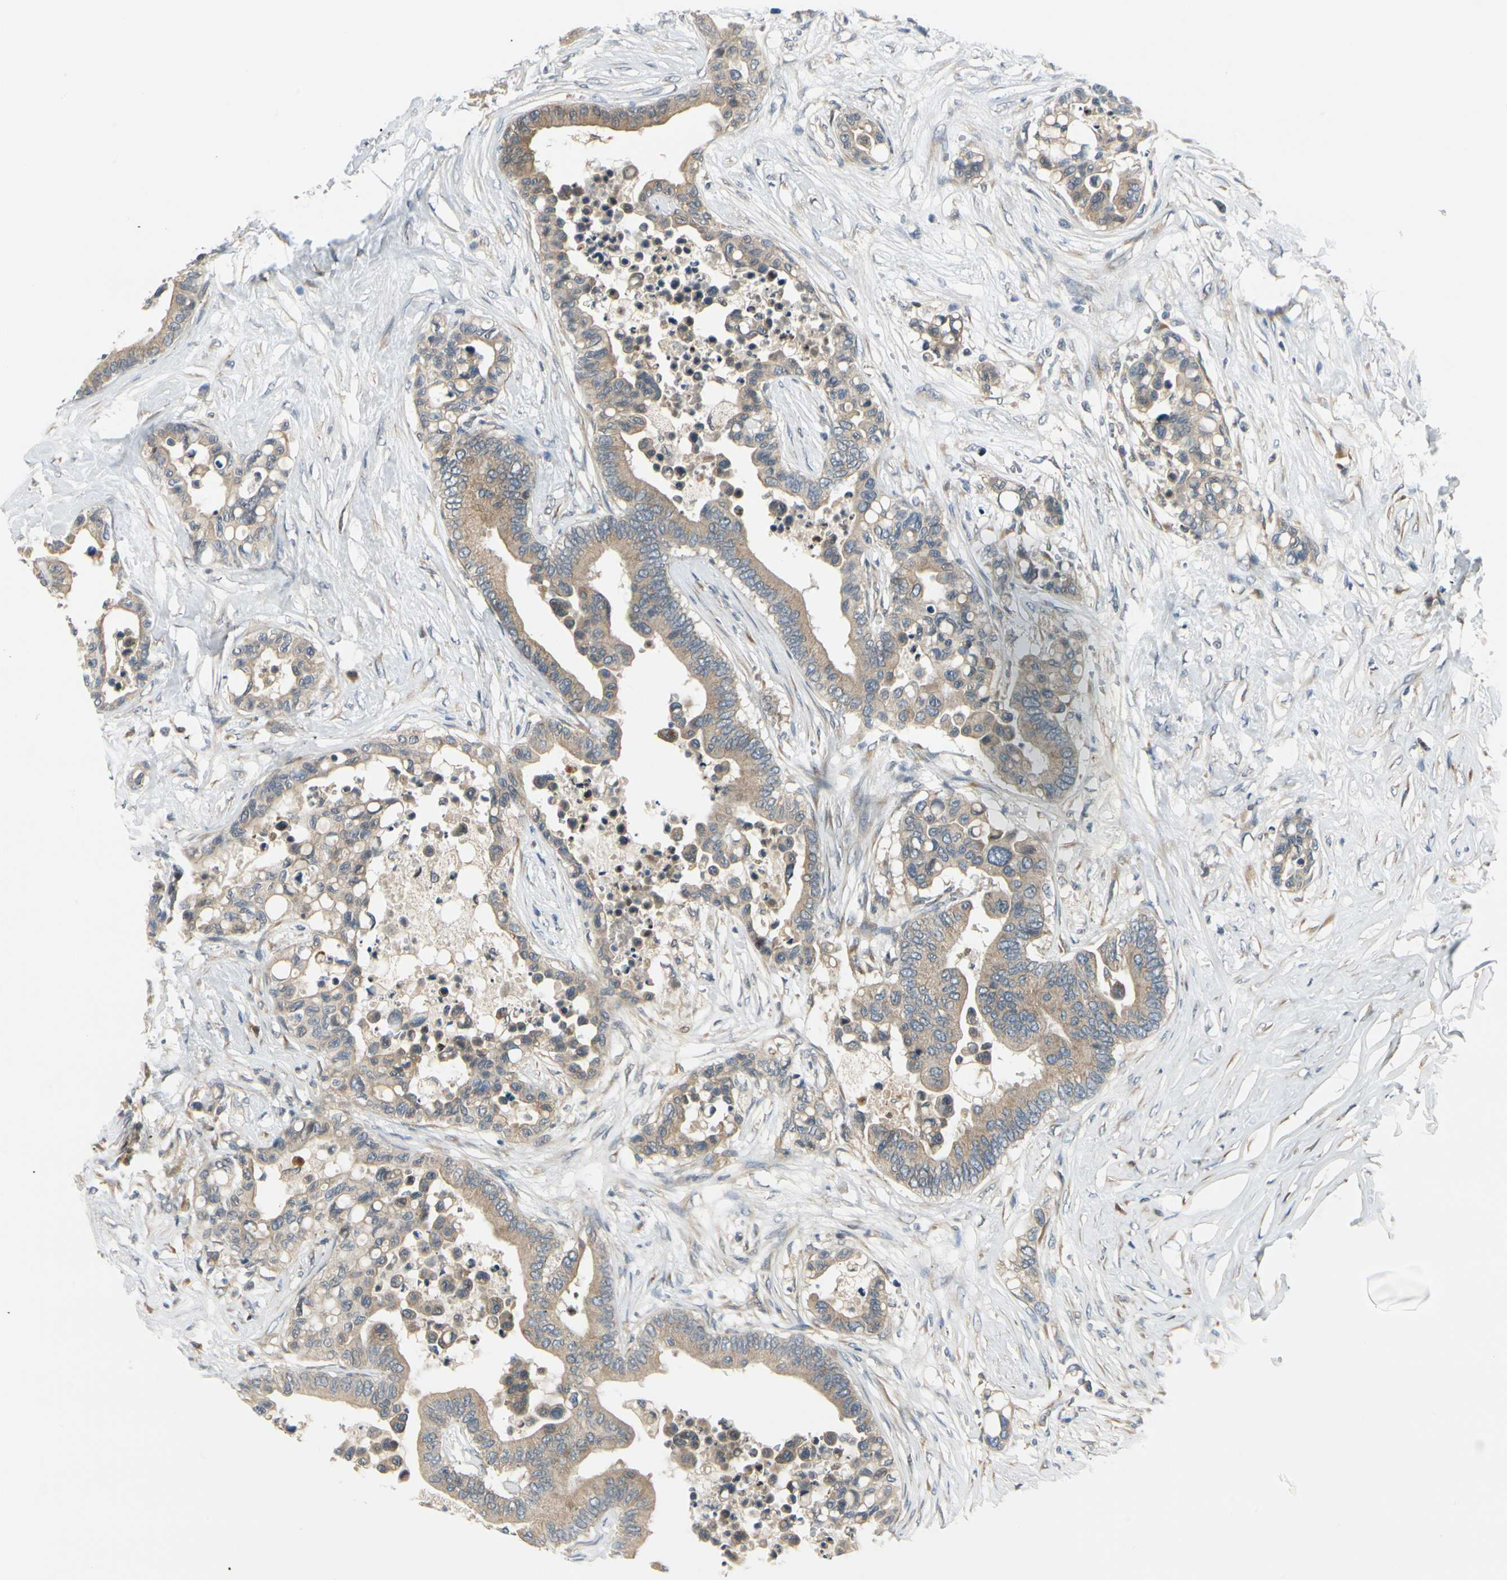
{"staining": {"intensity": "moderate", "quantity": ">75%", "location": "cytoplasmic/membranous"}, "tissue": "colorectal cancer", "cell_type": "Tumor cells", "image_type": "cancer", "snomed": [{"axis": "morphology", "description": "Normal tissue, NOS"}, {"axis": "morphology", "description": "Adenocarcinoma, NOS"}, {"axis": "topography", "description": "Colon"}], "caption": "Immunohistochemical staining of human colorectal cancer exhibits medium levels of moderate cytoplasmic/membranous protein staining in approximately >75% of tumor cells.", "gene": "BNIP1", "patient": {"sex": "male", "age": 82}}